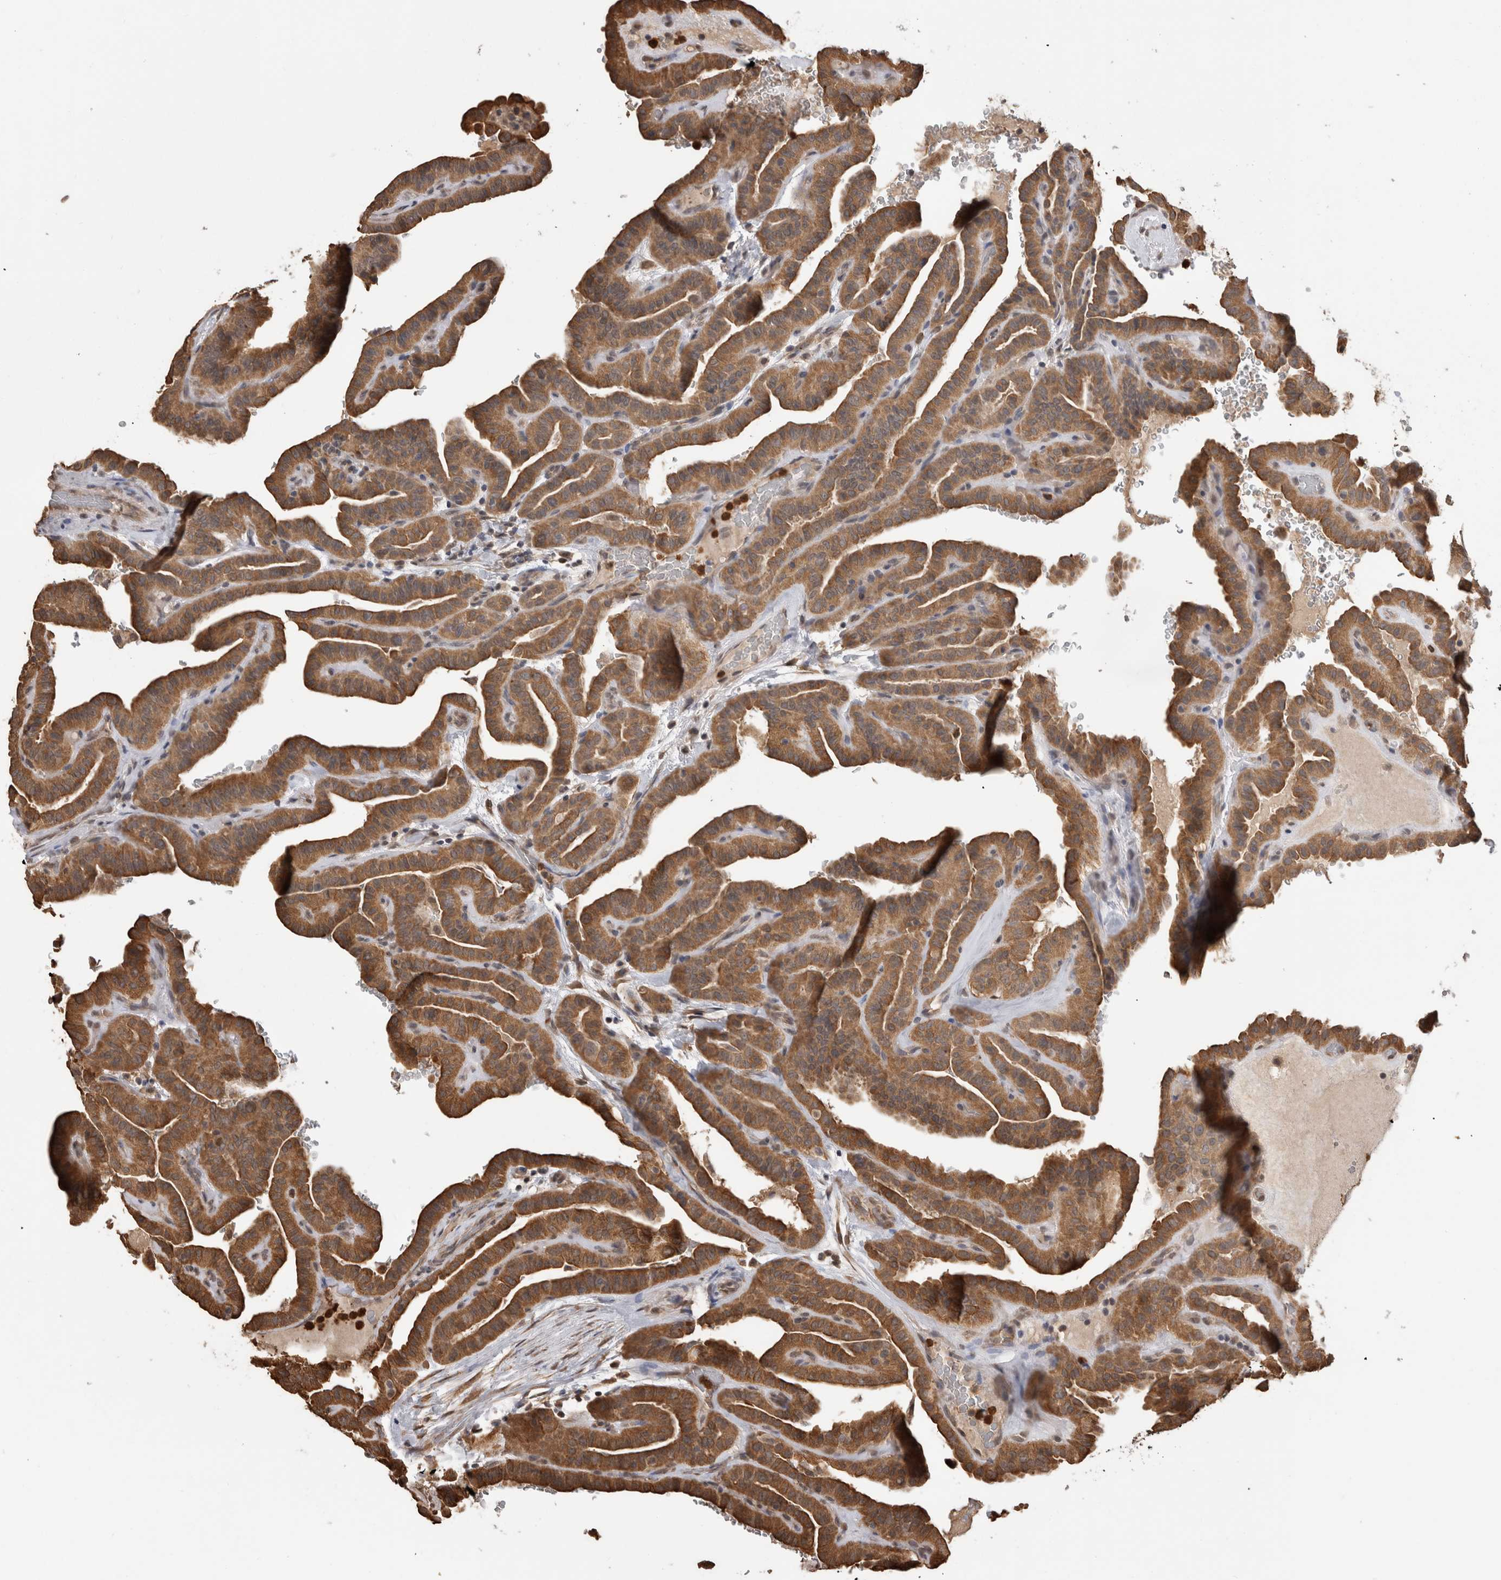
{"staining": {"intensity": "moderate", "quantity": ">75%", "location": "cytoplasmic/membranous"}, "tissue": "thyroid cancer", "cell_type": "Tumor cells", "image_type": "cancer", "snomed": [{"axis": "morphology", "description": "Papillary adenocarcinoma, NOS"}, {"axis": "topography", "description": "Thyroid gland"}], "caption": "This histopathology image displays immunohistochemistry staining of thyroid cancer (papillary adenocarcinoma), with medium moderate cytoplasmic/membranous positivity in approximately >75% of tumor cells.", "gene": "PAK4", "patient": {"sex": "male", "age": 77}}